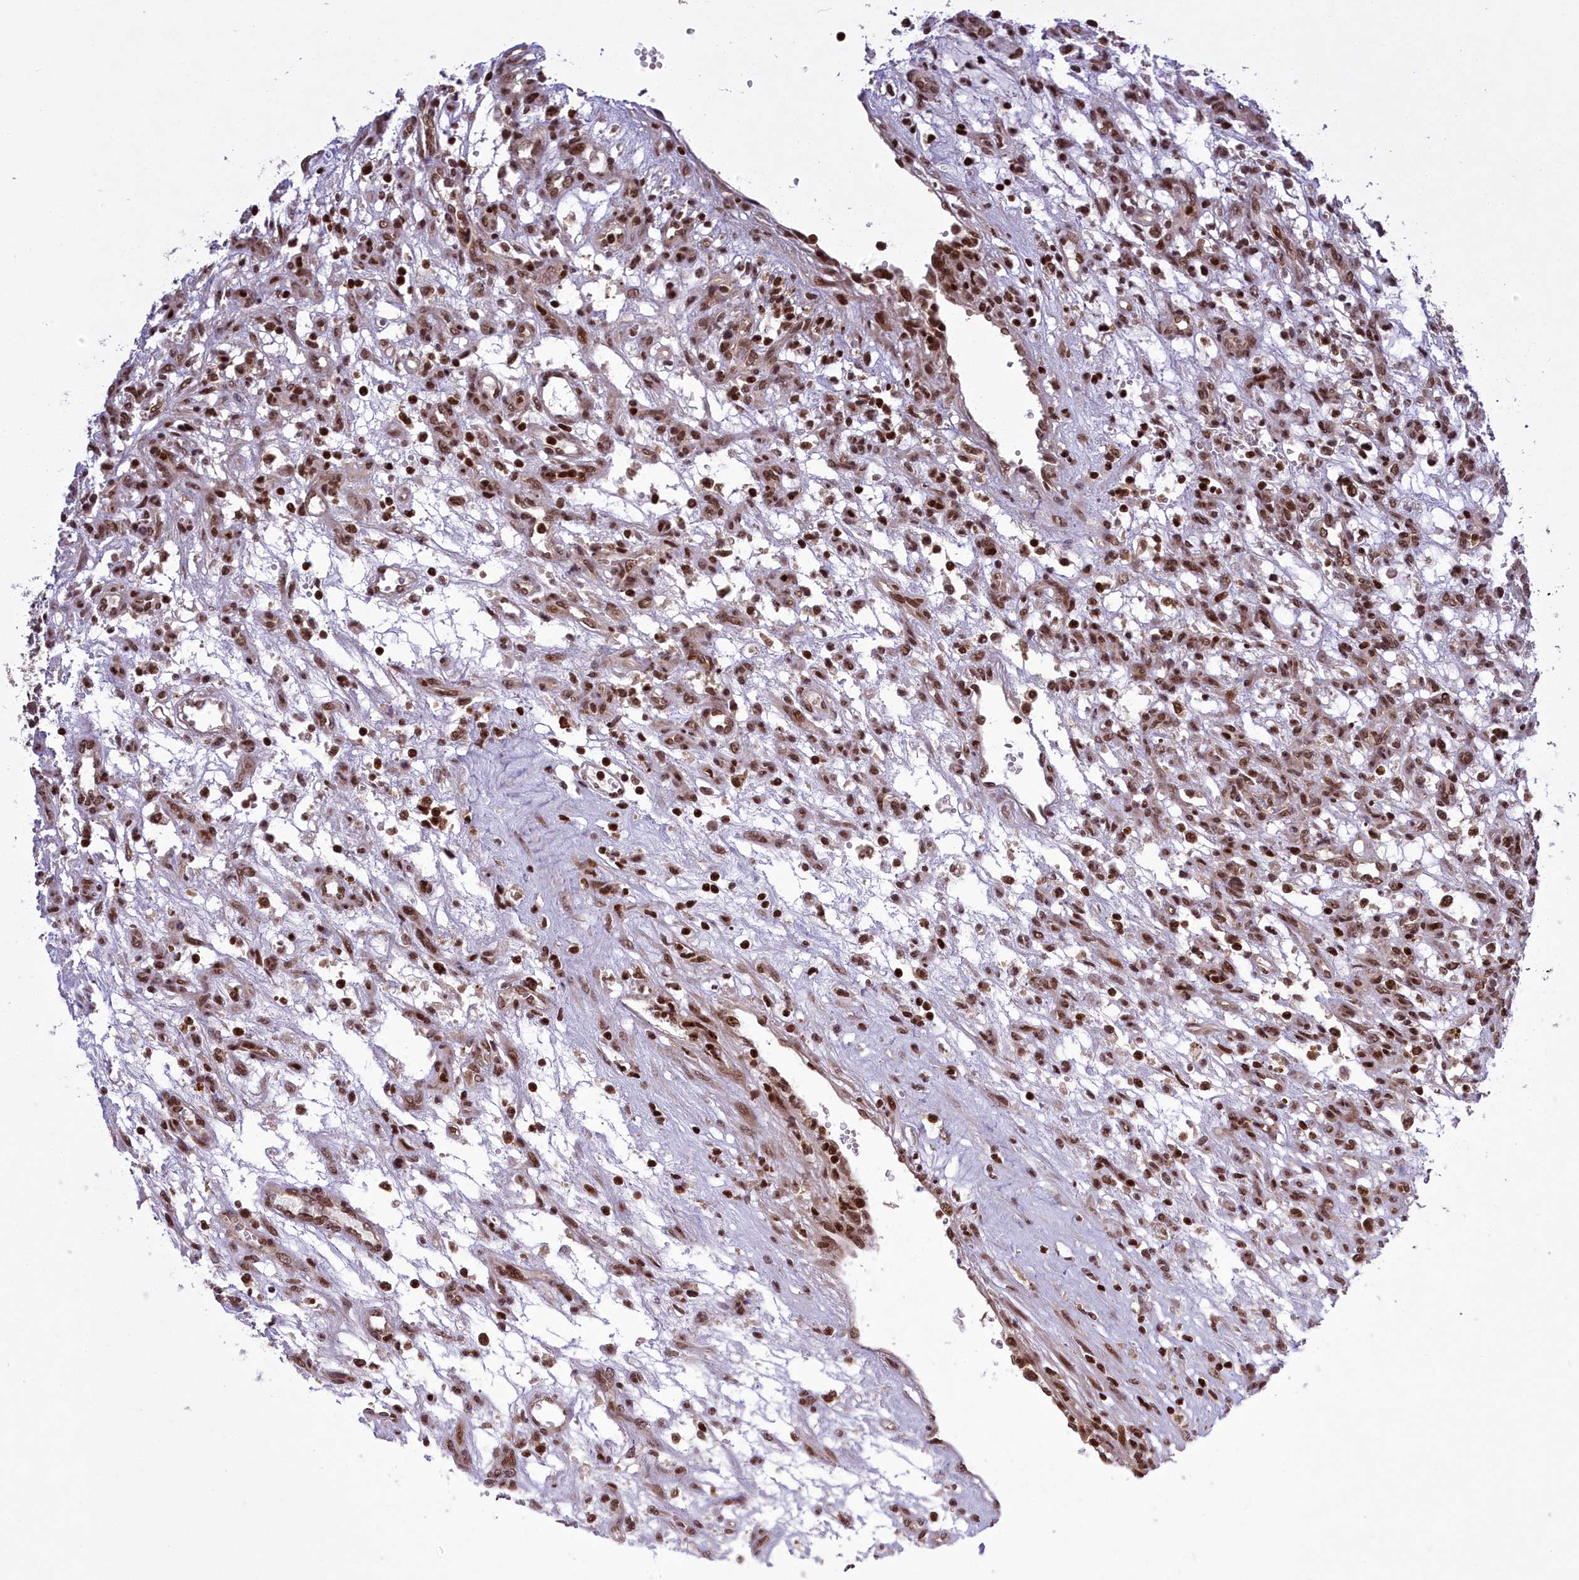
{"staining": {"intensity": "moderate", "quantity": ">75%", "location": "nuclear"}, "tissue": "renal cancer", "cell_type": "Tumor cells", "image_type": "cancer", "snomed": [{"axis": "morphology", "description": "Adenocarcinoma, NOS"}, {"axis": "topography", "description": "Kidney"}], "caption": "A micrograph of adenocarcinoma (renal) stained for a protein shows moderate nuclear brown staining in tumor cells. (brown staining indicates protein expression, while blue staining denotes nuclei).", "gene": "GMEB1", "patient": {"sex": "female", "age": 57}}